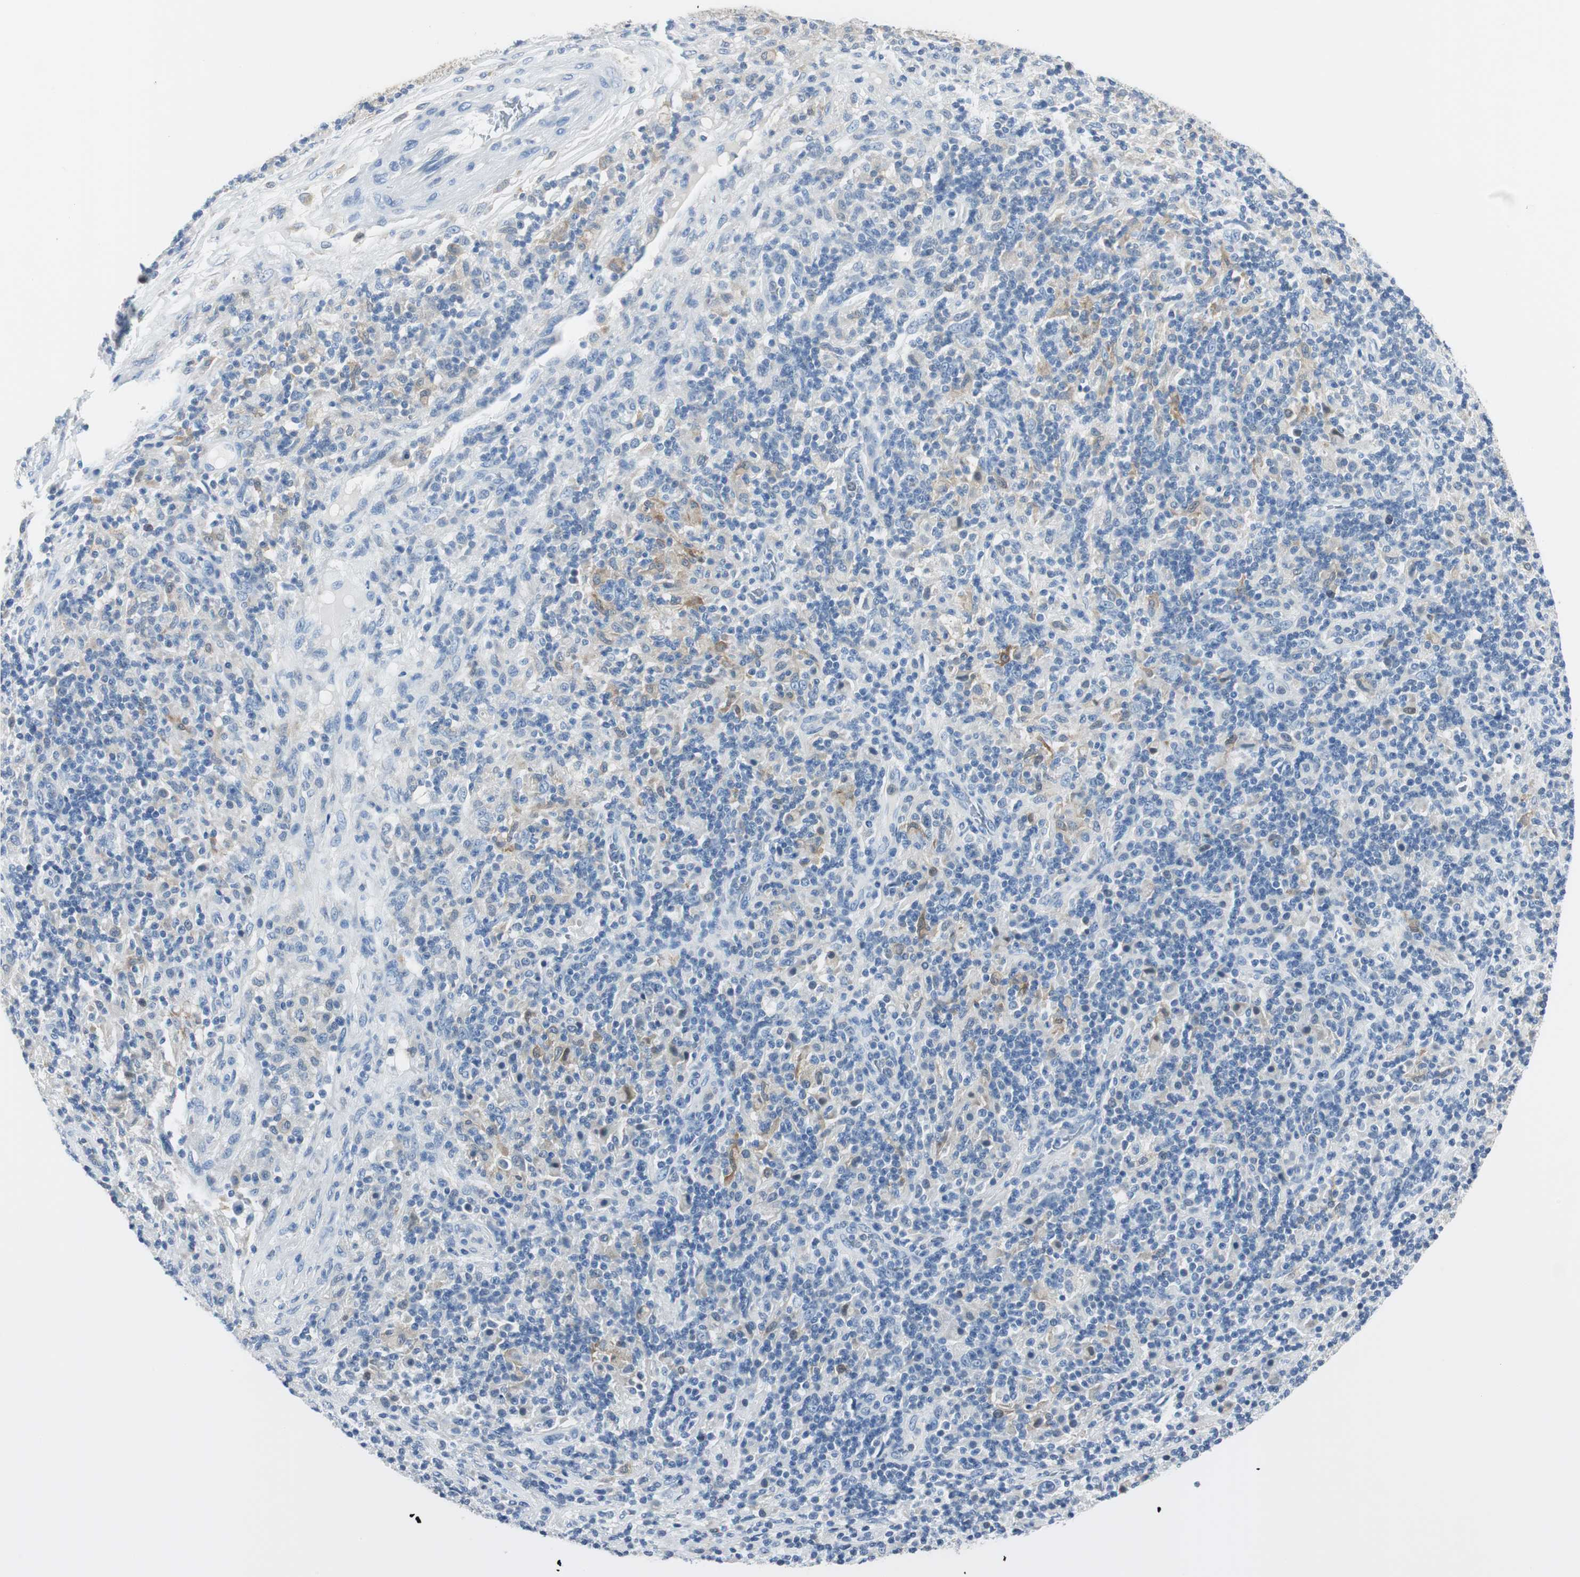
{"staining": {"intensity": "moderate", "quantity": "<25%", "location": "cytoplasmic/membranous"}, "tissue": "lymphoma", "cell_type": "Tumor cells", "image_type": "cancer", "snomed": [{"axis": "morphology", "description": "Hodgkin's disease, NOS"}, {"axis": "topography", "description": "Lymph node"}], "caption": "Immunohistochemical staining of human lymphoma exhibits moderate cytoplasmic/membranous protein staining in approximately <25% of tumor cells.", "gene": "FBP1", "patient": {"sex": "male", "age": 70}}